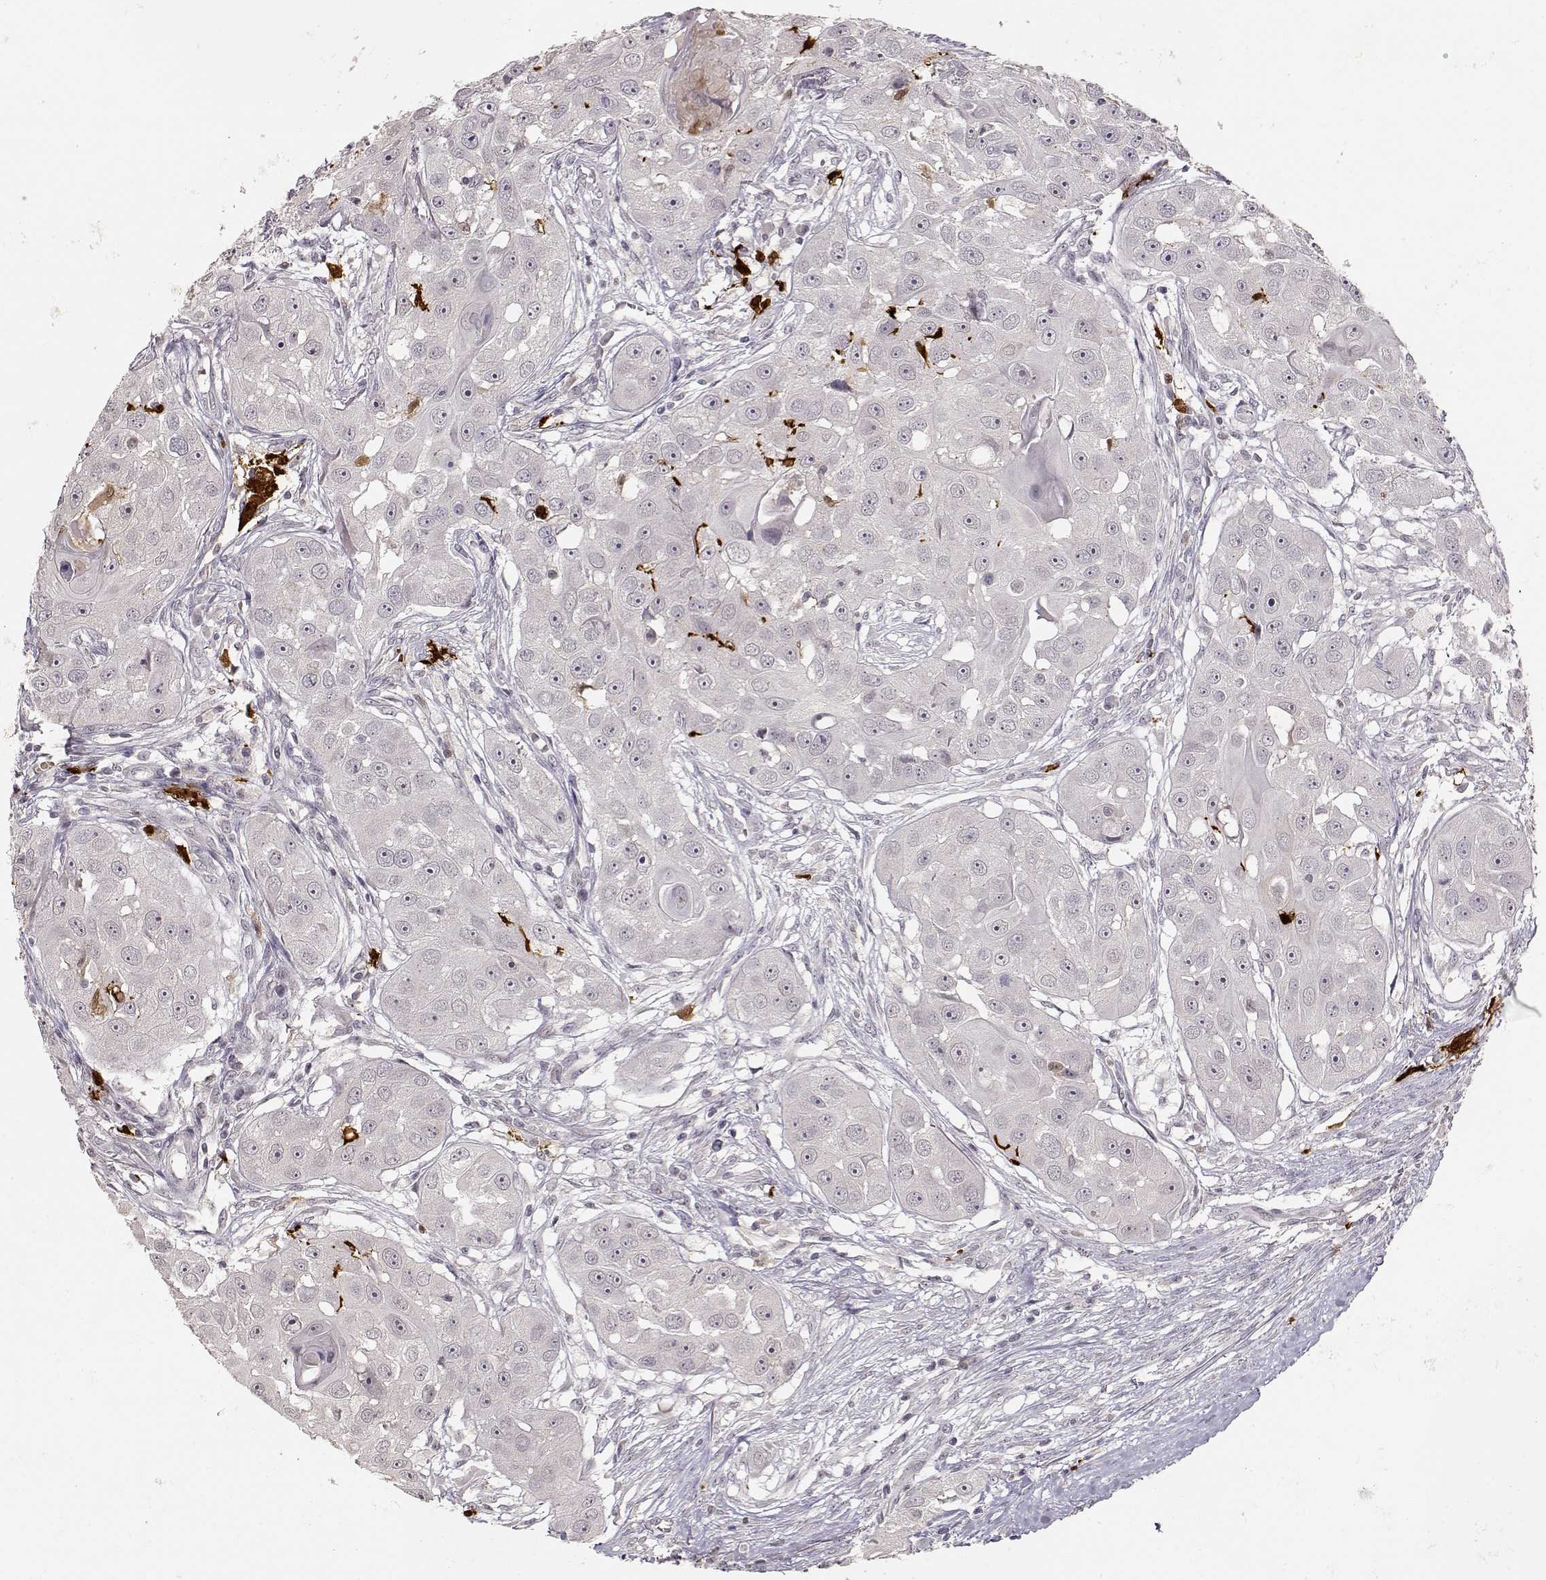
{"staining": {"intensity": "negative", "quantity": "none", "location": "none"}, "tissue": "head and neck cancer", "cell_type": "Tumor cells", "image_type": "cancer", "snomed": [{"axis": "morphology", "description": "Squamous cell carcinoma, NOS"}, {"axis": "topography", "description": "Head-Neck"}], "caption": "Head and neck cancer (squamous cell carcinoma) was stained to show a protein in brown. There is no significant positivity in tumor cells.", "gene": "S100B", "patient": {"sex": "male", "age": 51}}